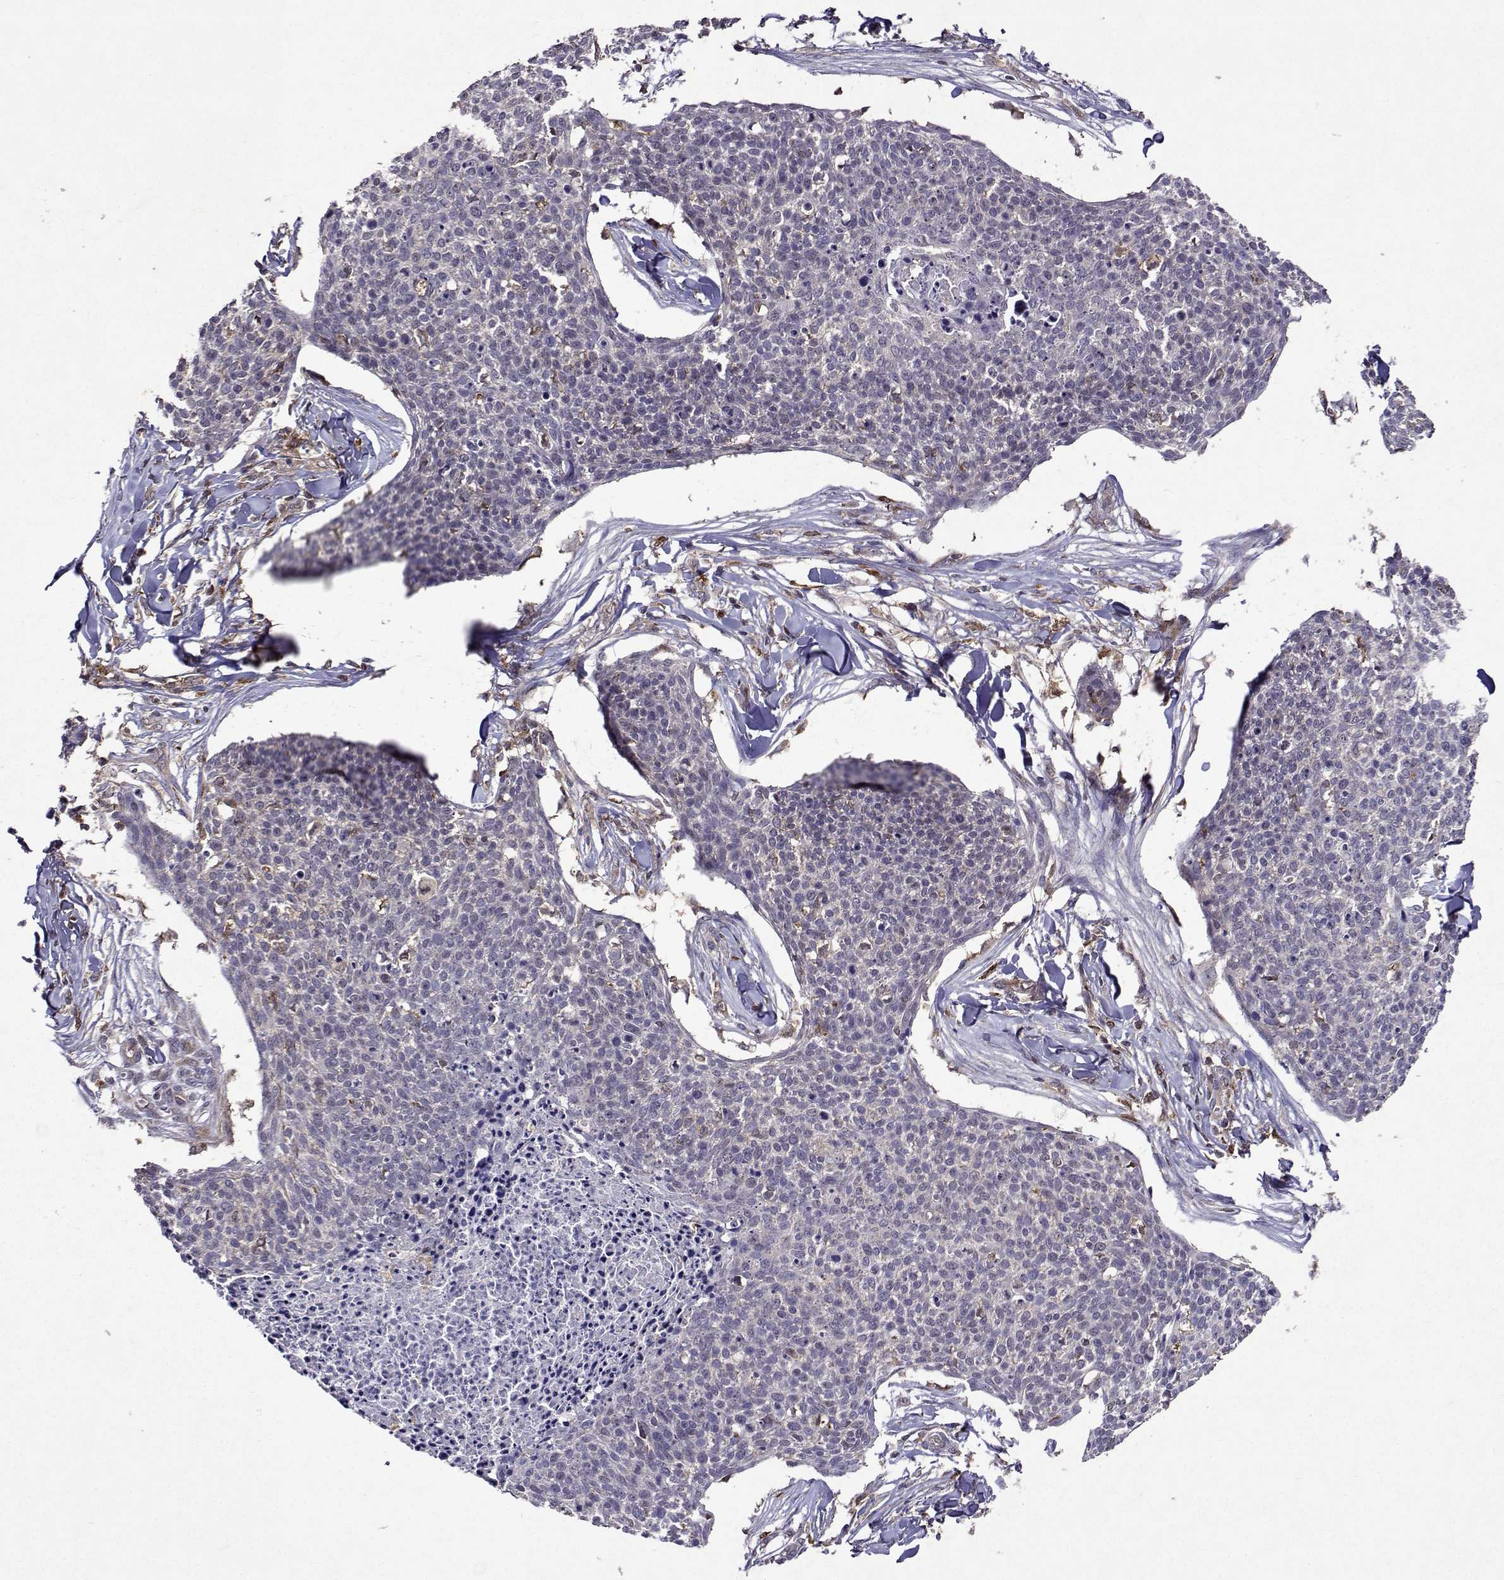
{"staining": {"intensity": "negative", "quantity": "none", "location": "none"}, "tissue": "skin cancer", "cell_type": "Tumor cells", "image_type": "cancer", "snomed": [{"axis": "morphology", "description": "Squamous cell carcinoma, NOS"}, {"axis": "topography", "description": "Skin"}, {"axis": "topography", "description": "Vulva"}], "caption": "Skin cancer was stained to show a protein in brown. There is no significant positivity in tumor cells.", "gene": "APAF1", "patient": {"sex": "female", "age": 75}}